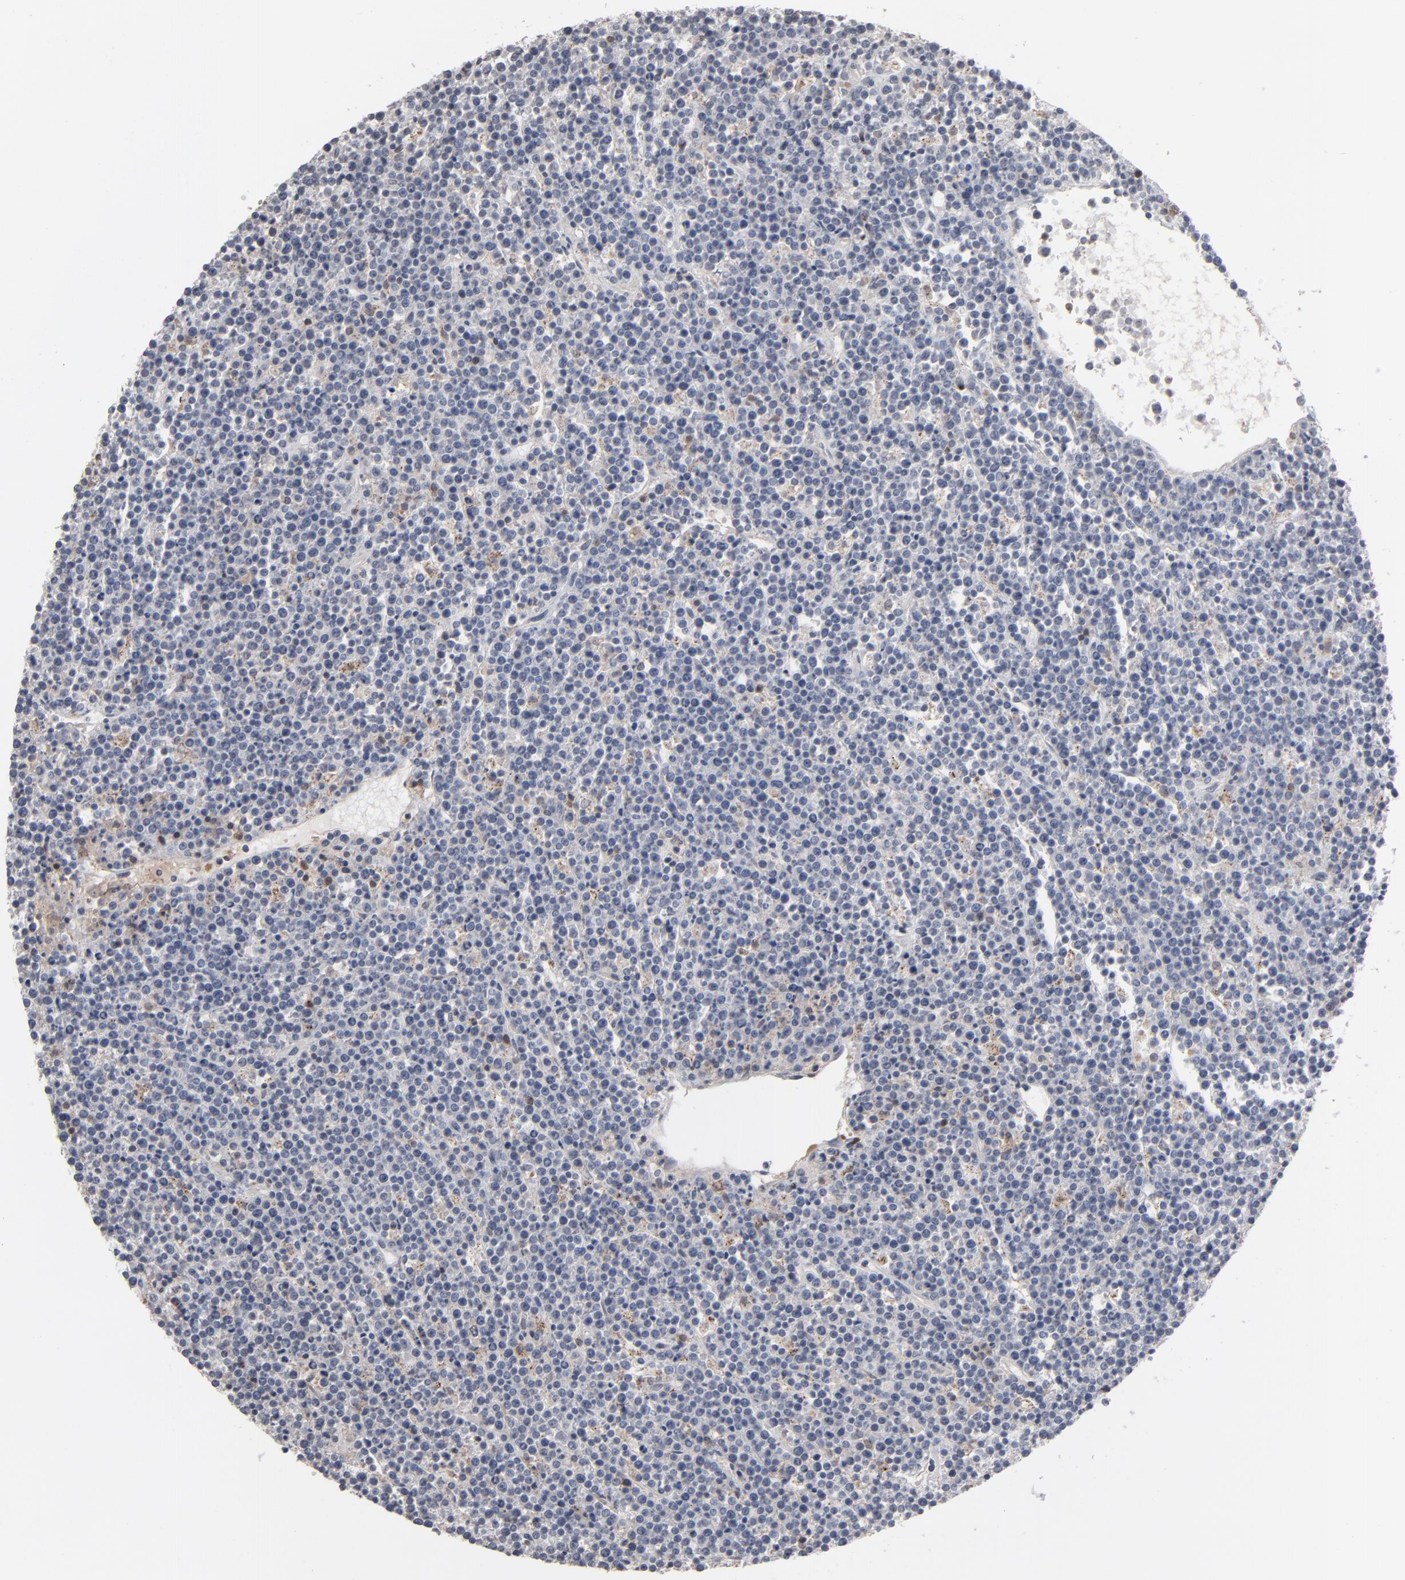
{"staining": {"intensity": "negative", "quantity": "none", "location": "none"}, "tissue": "lymphoma", "cell_type": "Tumor cells", "image_type": "cancer", "snomed": [{"axis": "morphology", "description": "Malignant lymphoma, non-Hodgkin's type, High grade"}, {"axis": "topography", "description": "Ovary"}], "caption": "High power microscopy histopathology image of an IHC histopathology image of malignant lymphoma, non-Hodgkin's type (high-grade), revealing no significant staining in tumor cells.", "gene": "STAT4", "patient": {"sex": "female", "age": 56}}